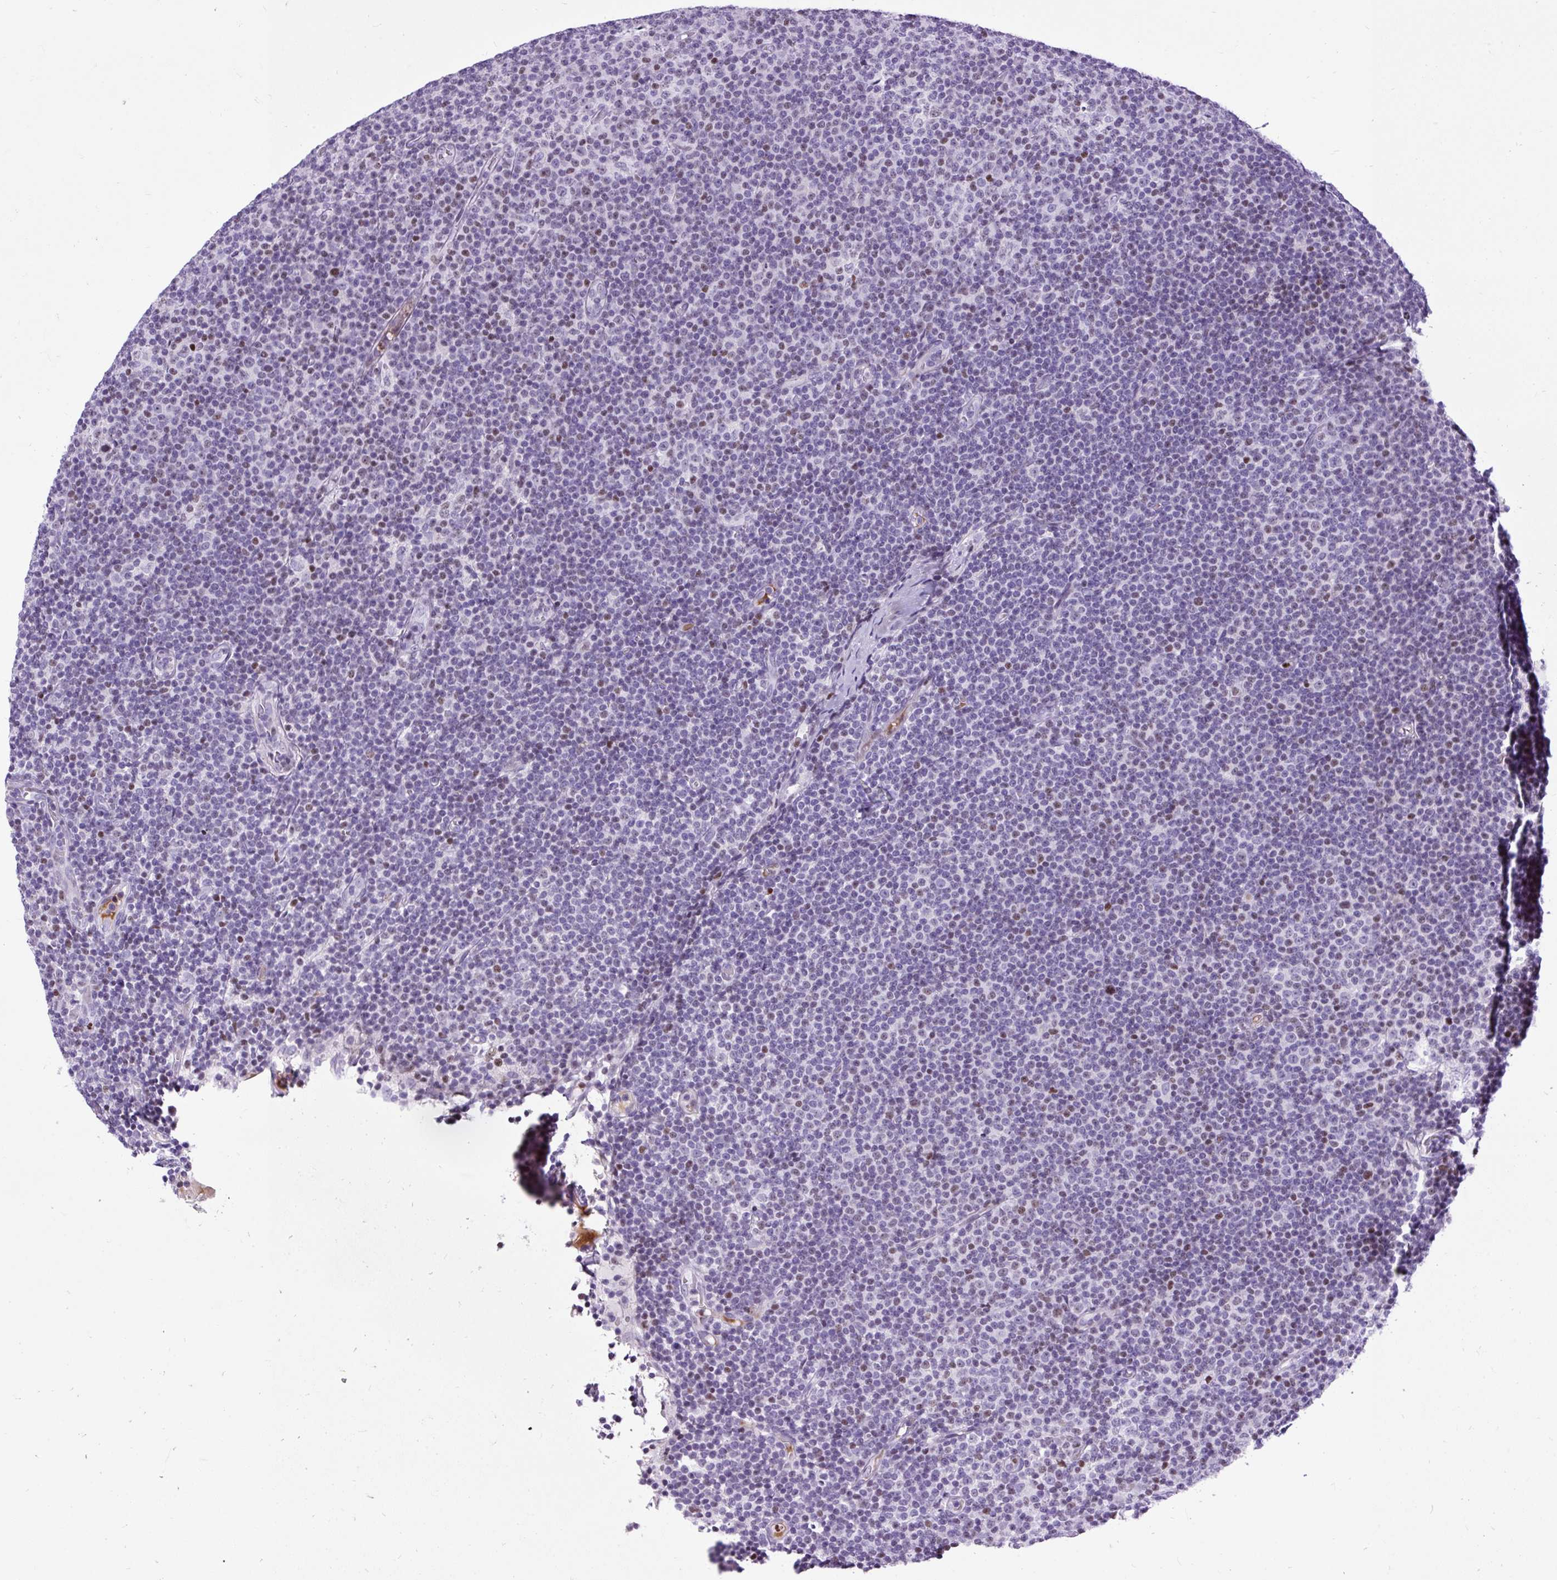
{"staining": {"intensity": "weak", "quantity": "<25%", "location": "nuclear"}, "tissue": "lymphoma", "cell_type": "Tumor cells", "image_type": "cancer", "snomed": [{"axis": "morphology", "description": "Malignant lymphoma, non-Hodgkin's type, Low grade"}, {"axis": "topography", "description": "Lymph node"}], "caption": "DAB (3,3'-diaminobenzidine) immunohistochemical staining of human lymphoma exhibits no significant positivity in tumor cells. Brightfield microscopy of immunohistochemistry stained with DAB (brown) and hematoxylin (blue), captured at high magnification.", "gene": "SPC24", "patient": {"sex": "male", "age": 48}}